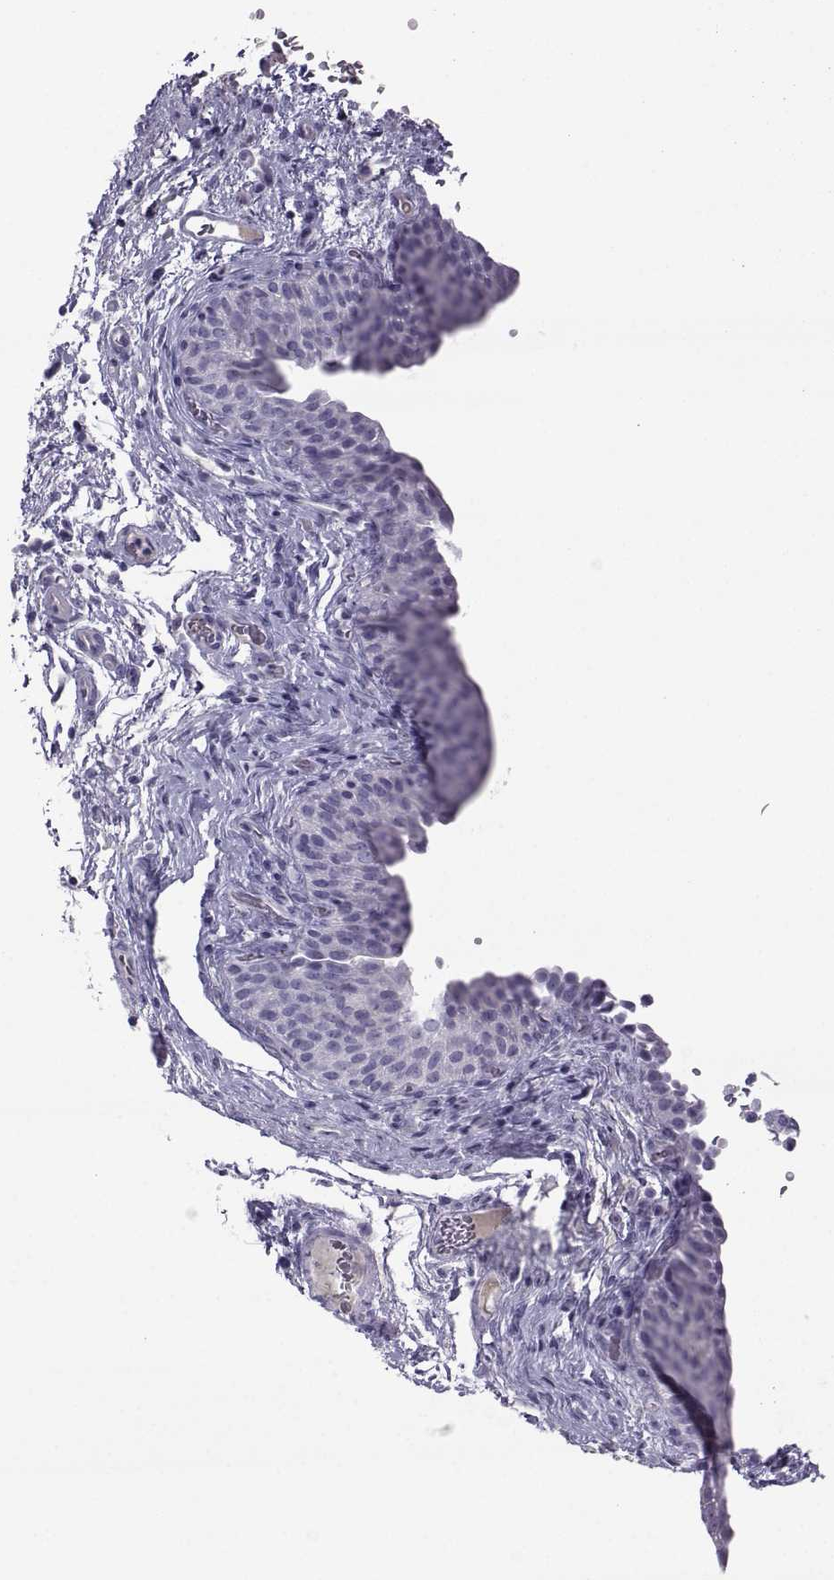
{"staining": {"intensity": "negative", "quantity": "none", "location": "none"}, "tissue": "urinary bladder", "cell_type": "Urothelial cells", "image_type": "normal", "snomed": [{"axis": "morphology", "description": "Normal tissue, NOS"}, {"axis": "topography", "description": "Urinary bladder"}], "caption": "This is an IHC image of benign urinary bladder. There is no positivity in urothelial cells.", "gene": "ARMC2", "patient": {"sex": "male", "age": 66}}